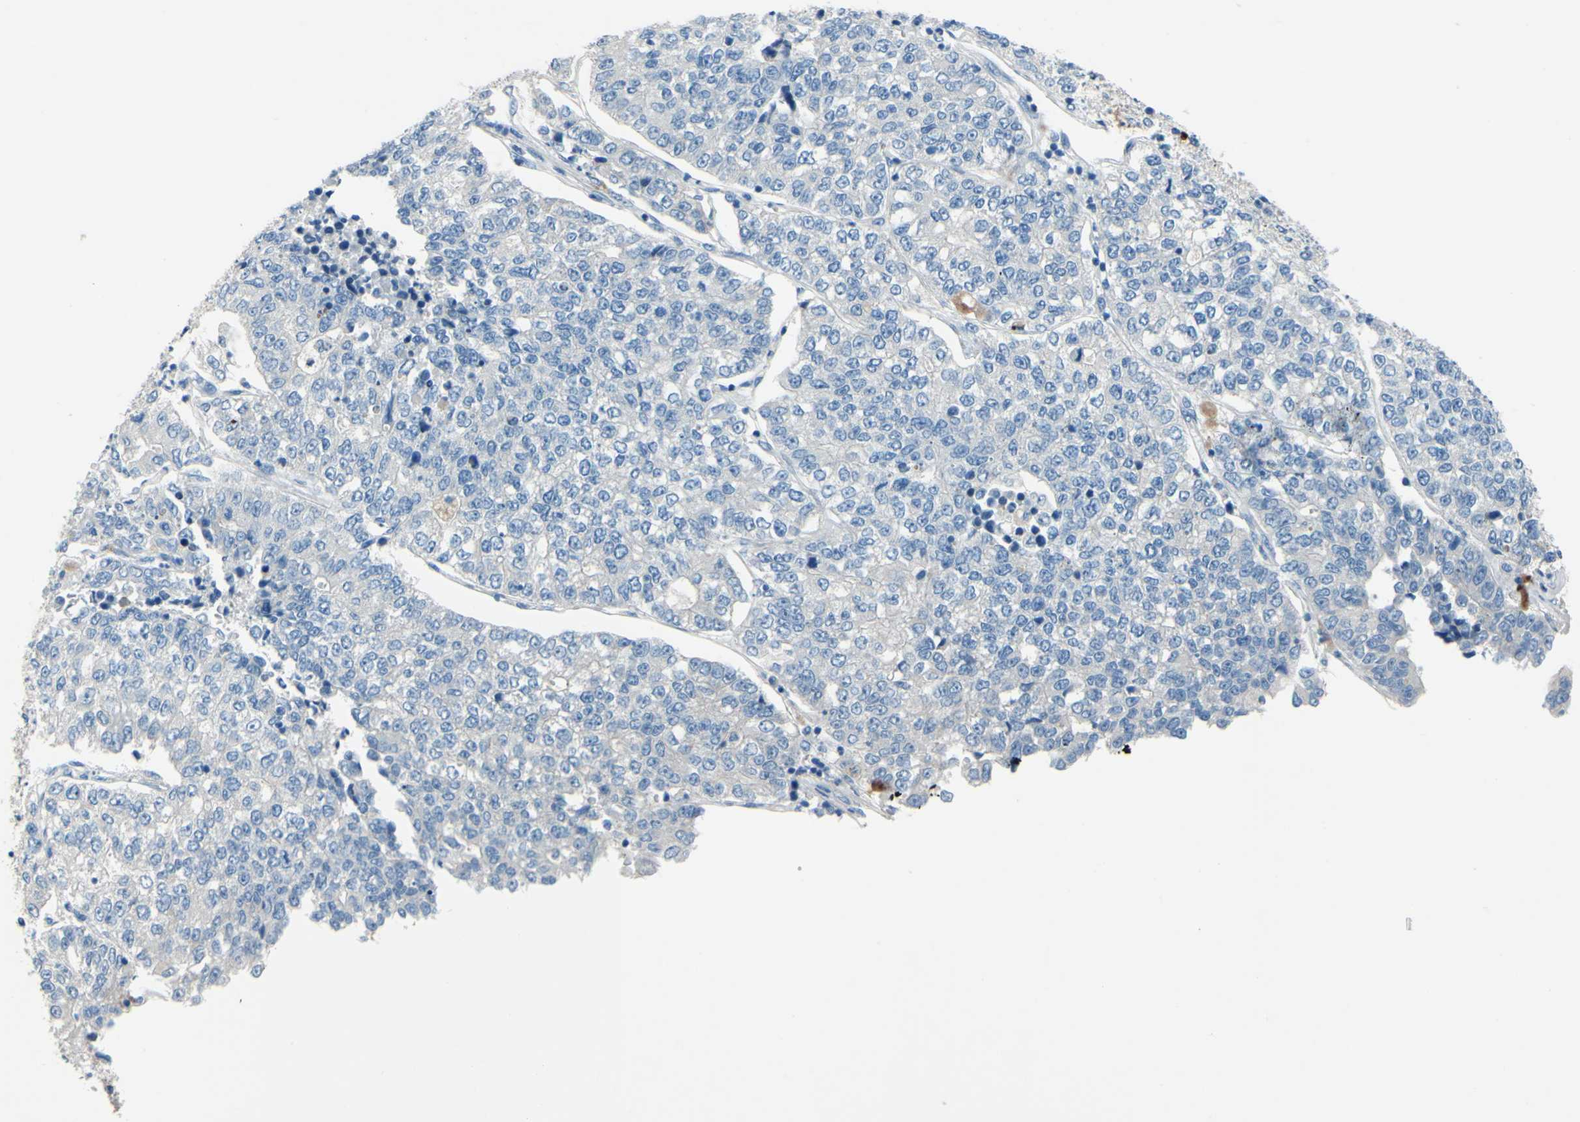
{"staining": {"intensity": "negative", "quantity": "none", "location": "none"}, "tissue": "lung cancer", "cell_type": "Tumor cells", "image_type": "cancer", "snomed": [{"axis": "morphology", "description": "Adenocarcinoma, NOS"}, {"axis": "topography", "description": "Lung"}], "caption": "Tumor cells are negative for brown protein staining in lung adenocarcinoma. (DAB immunohistochemistry (IHC) visualized using brightfield microscopy, high magnification).", "gene": "ARHGAP1", "patient": {"sex": "male", "age": 49}}